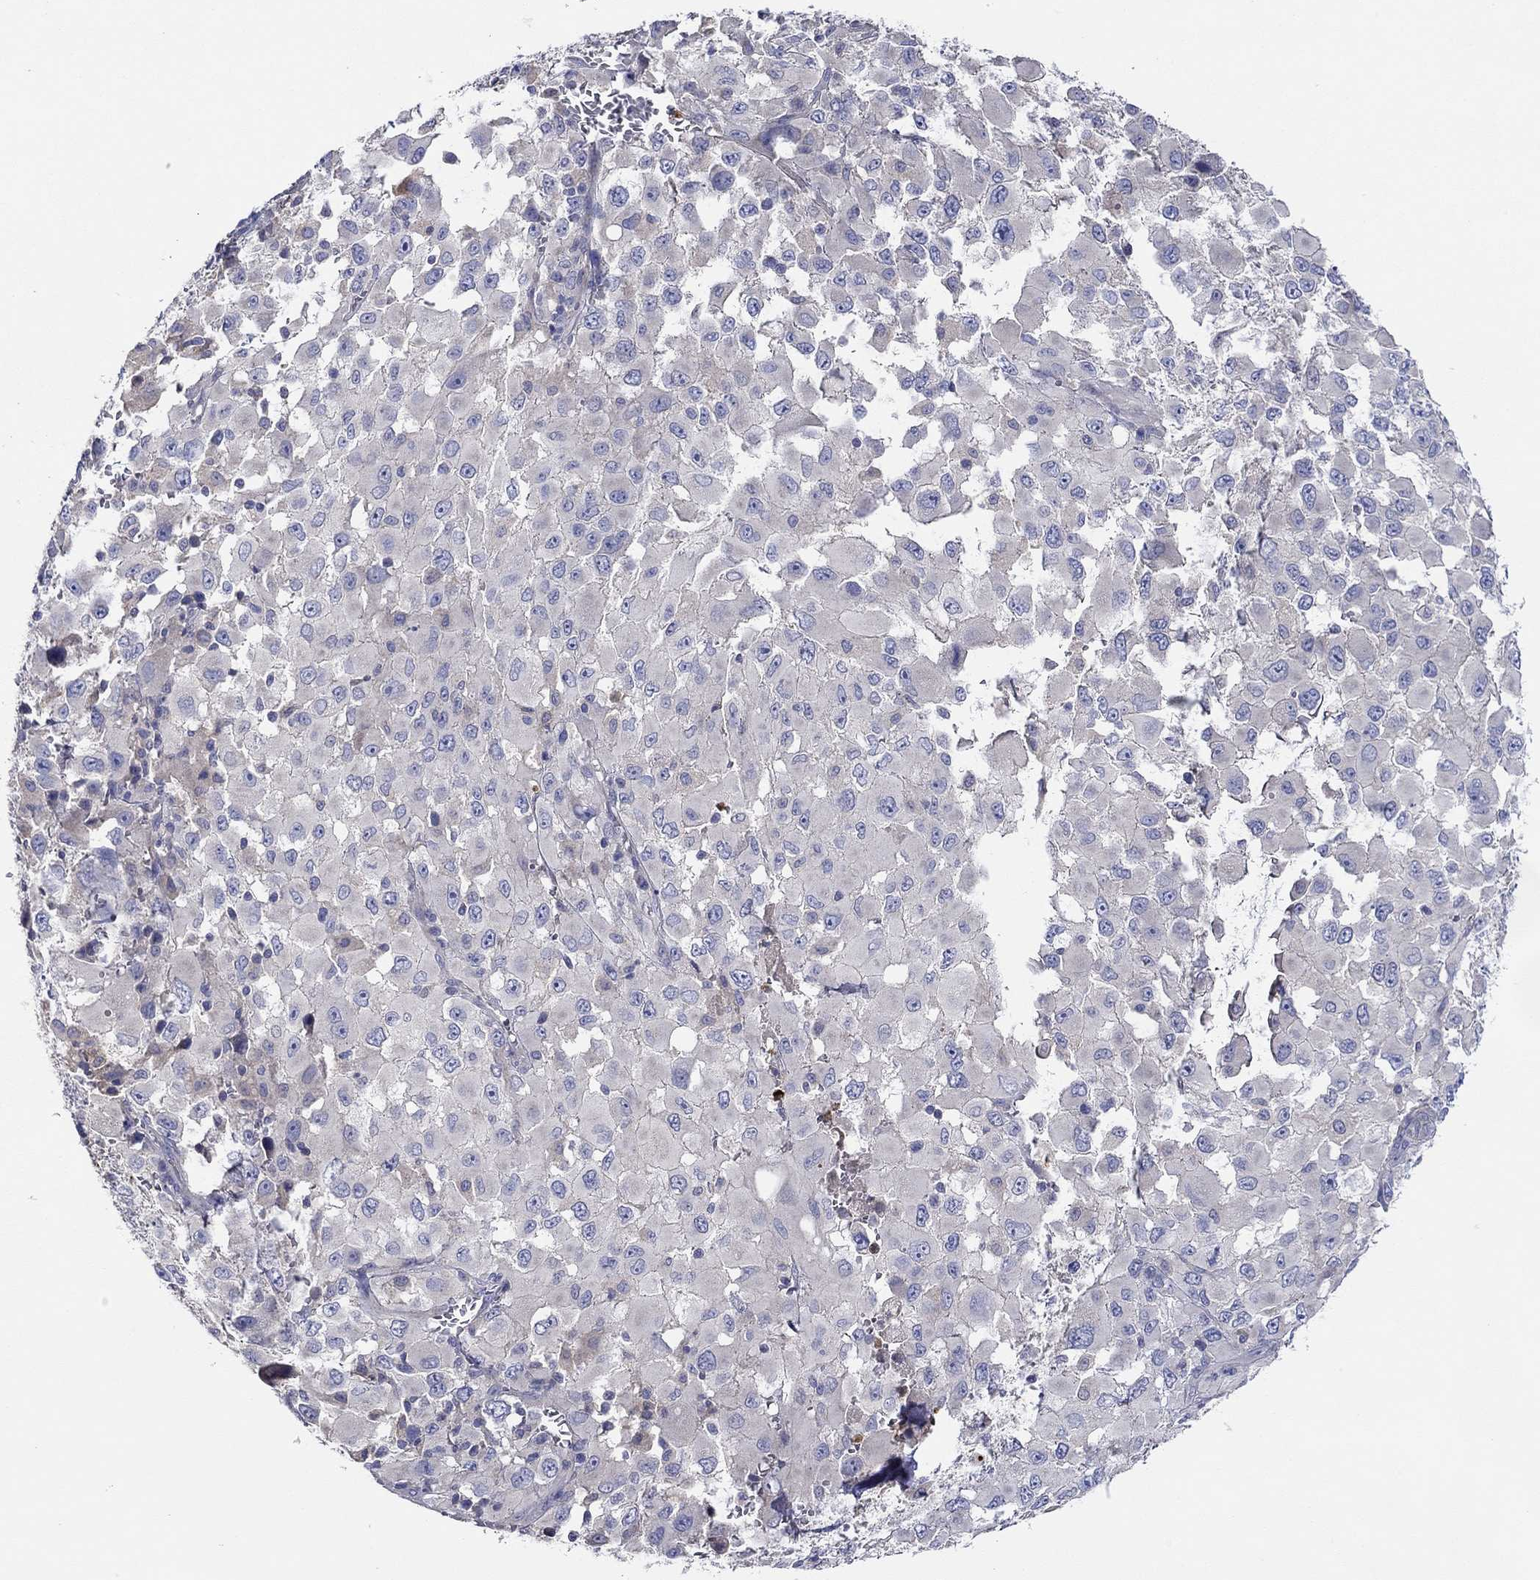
{"staining": {"intensity": "negative", "quantity": "none", "location": "none"}, "tissue": "melanoma", "cell_type": "Tumor cells", "image_type": "cancer", "snomed": [{"axis": "morphology", "description": "Malignant melanoma, Metastatic site"}, {"axis": "topography", "description": "Lymph node"}], "caption": "Human malignant melanoma (metastatic site) stained for a protein using IHC reveals no expression in tumor cells.", "gene": "CHIT1", "patient": {"sex": "male", "age": 50}}